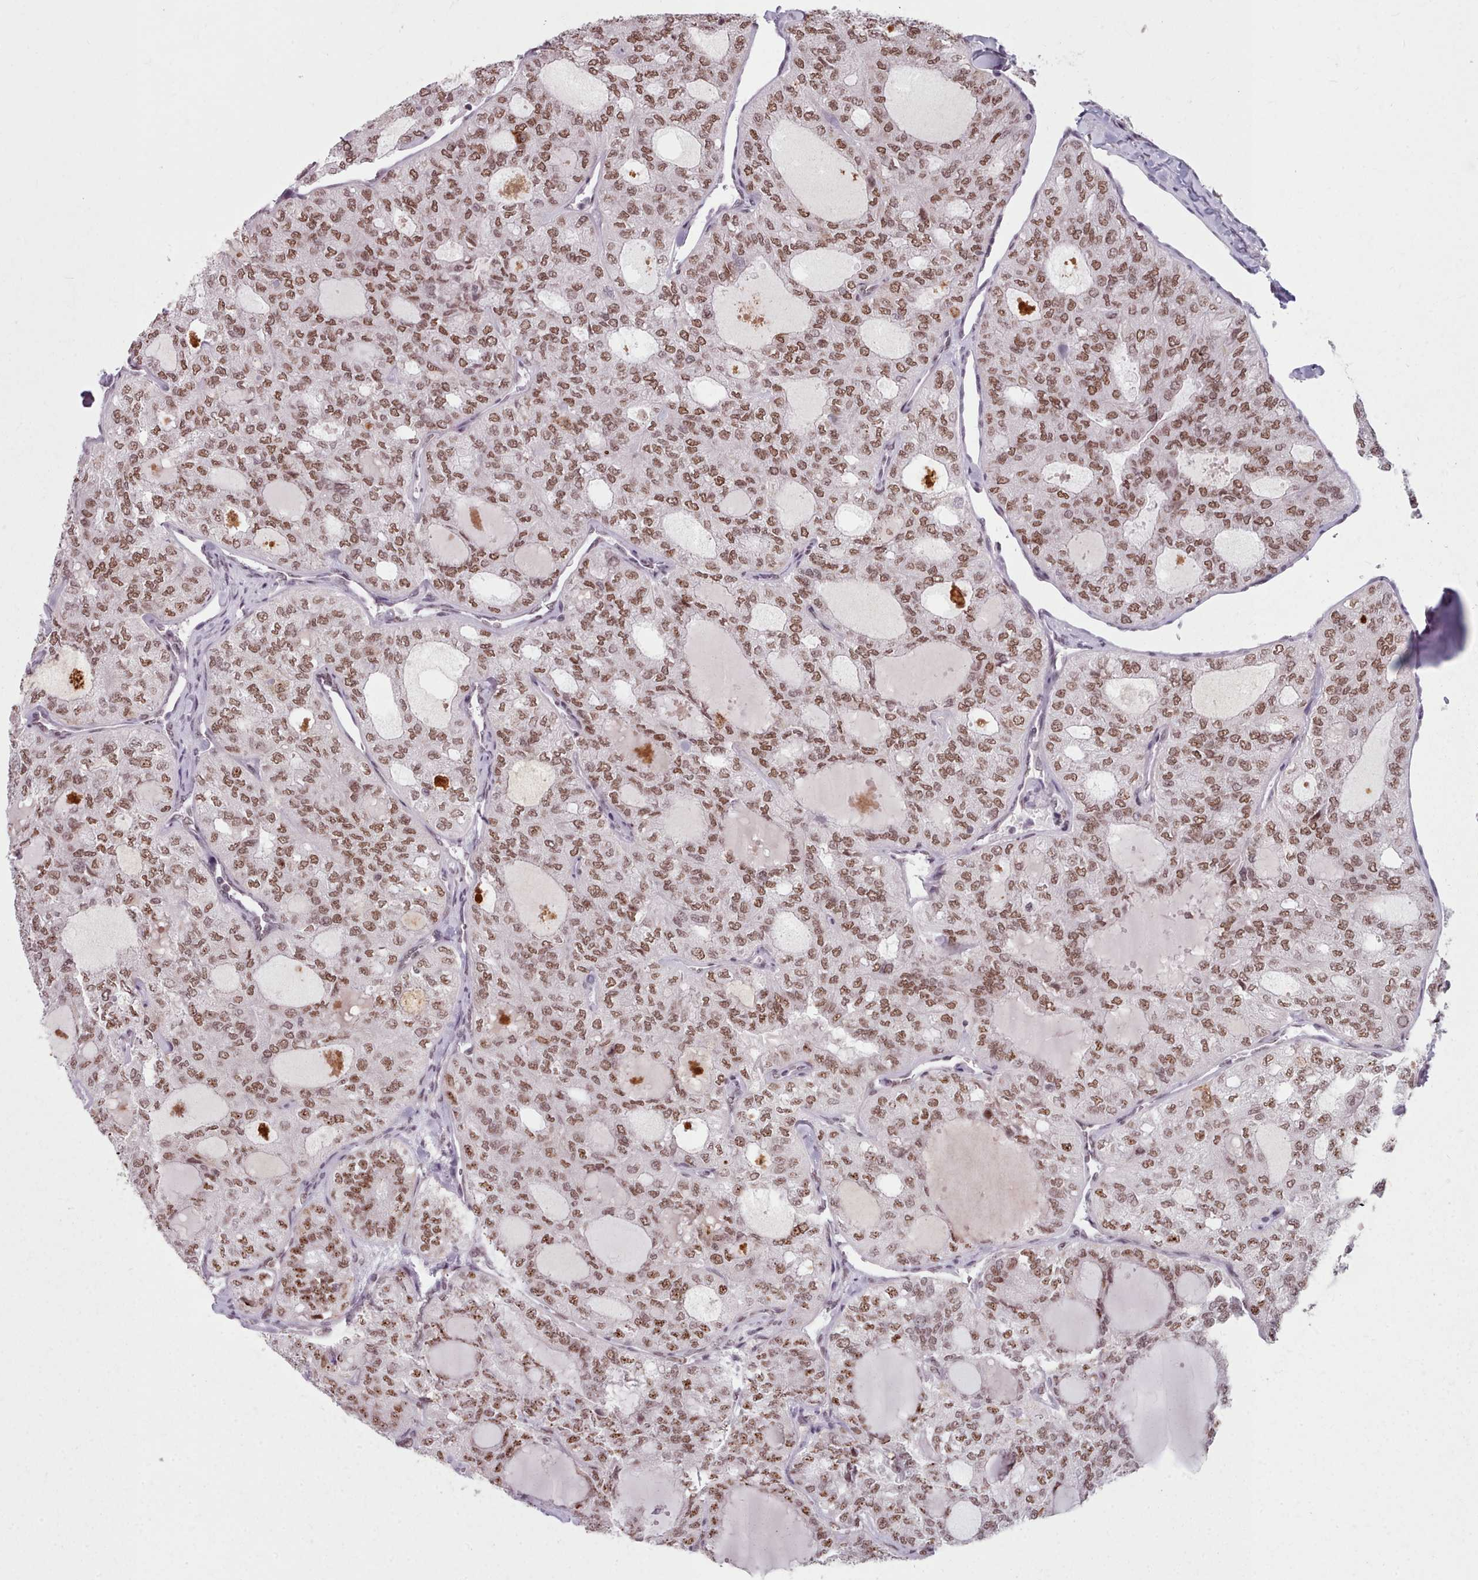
{"staining": {"intensity": "moderate", "quantity": ">75%", "location": "nuclear"}, "tissue": "thyroid cancer", "cell_type": "Tumor cells", "image_type": "cancer", "snomed": [{"axis": "morphology", "description": "Follicular adenoma carcinoma, NOS"}, {"axis": "topography", "description": "Thyroid gland"}], "caption": "Immunohistochemistry histopathology image of human thyroid cancer (follicular adenoma carcinoma) stained for a protein (brown), which reveals medium levels of moderate nuclear expression in approximately >75% of tumor cells.", "gene": "SRRM1", "patient": {"sex": "male", "age": 75}}